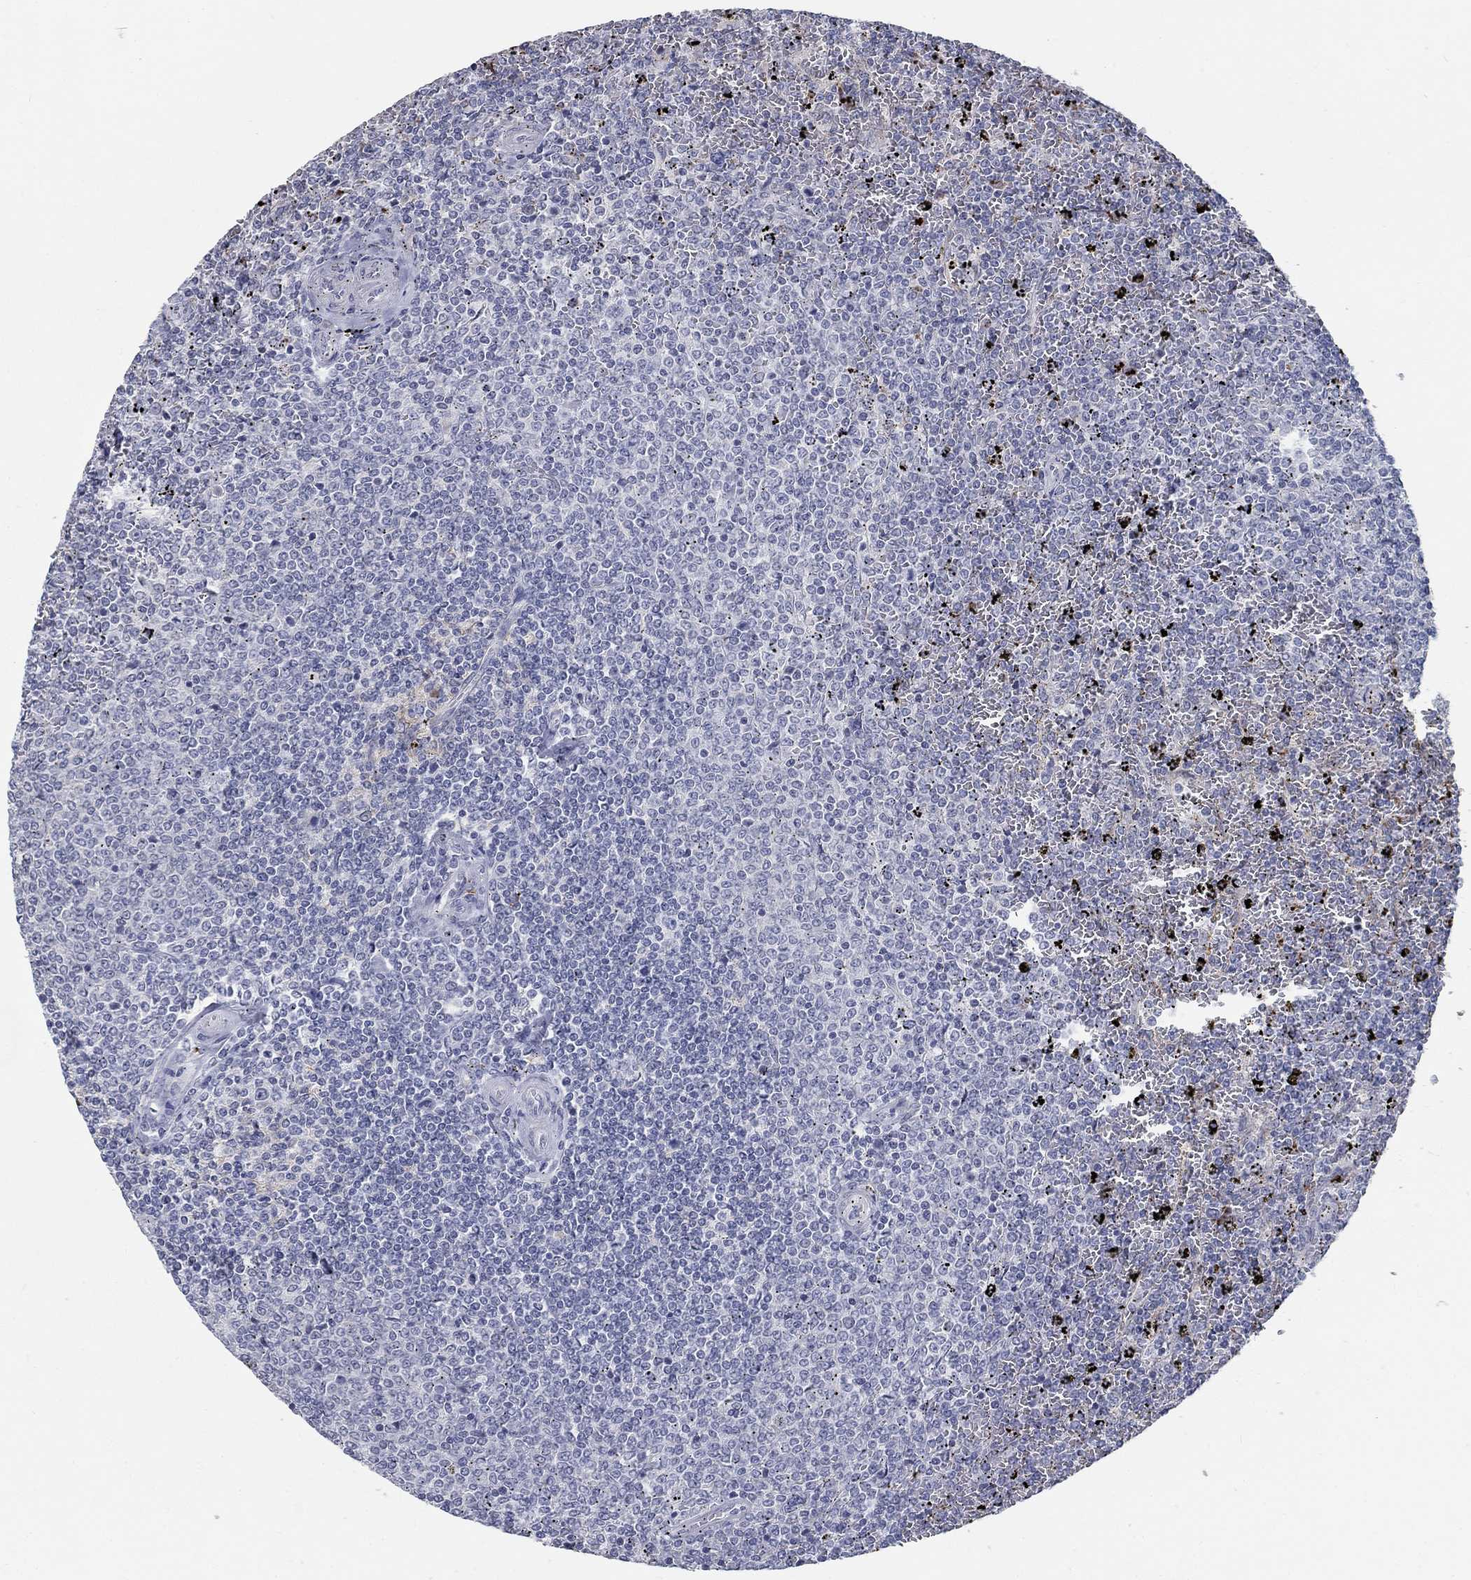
{"staining": {"intensity": "negative", "quantity": "none", "location": "none"}, "tissue": "lymphoma", "cell_type": "Tumor cells", "image_type": "cancer", "snomed": [{"axis": "morphology", "description": "Malignant lymphoma, non-Hodgkin's type, Low grade"}, {"axis": "topography", "description": "Spleen"}], "caption": "Tumor cells are negative for brown protein staining in lymphoma.", "gene": "MTSS2", "patient": {"sex": "female", "age": 77}}